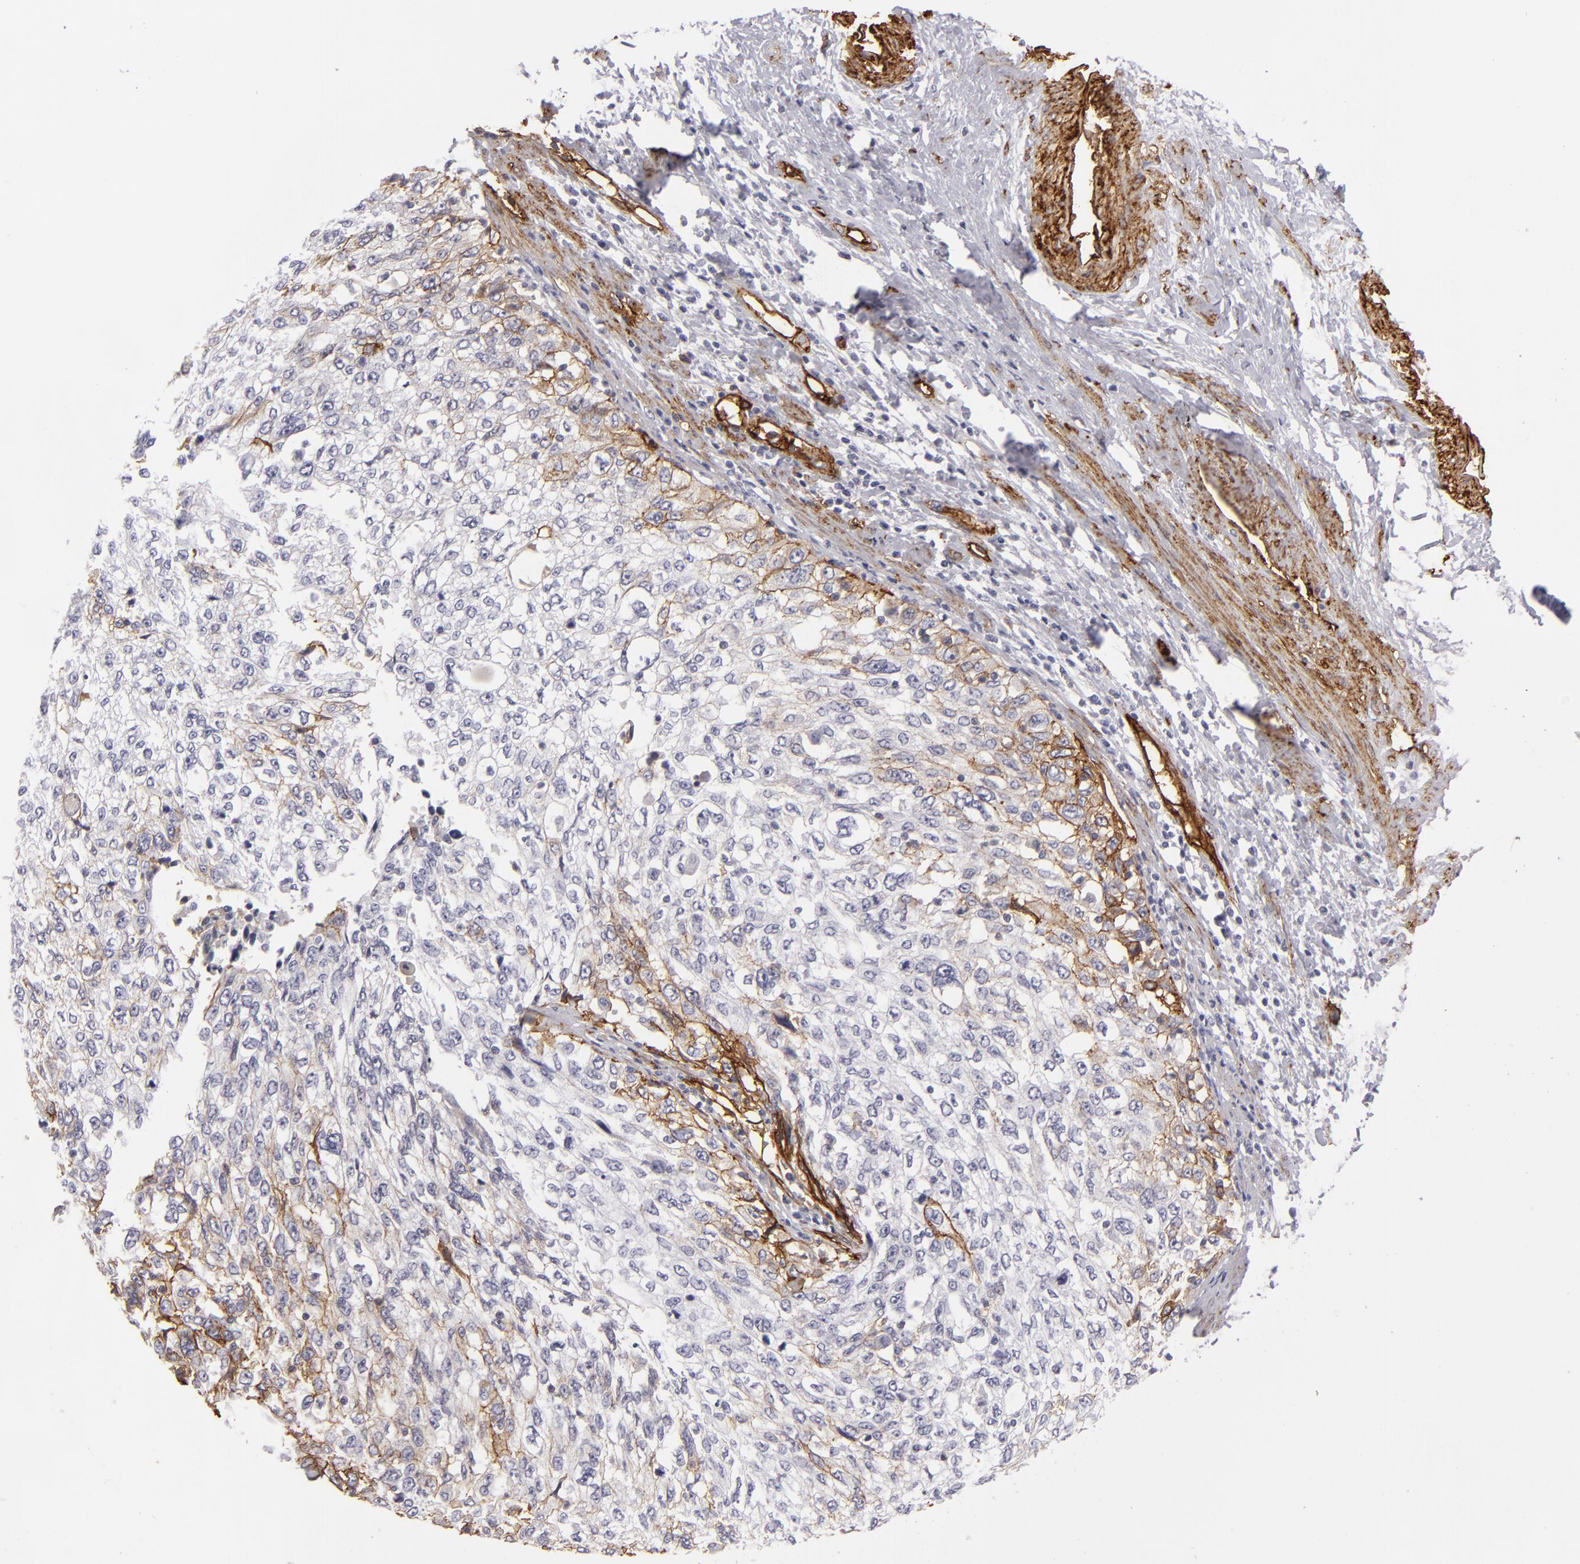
{"staining": {"intensity": "moderate", "quantity": "25%-75%", "location": "cytoplasmic/membranous"}, "tissue": "cervical cancer", "cell_type": "Tumor cells", "image_type": "cancer", "snomed": [{"axis": "morphology", "description": "Squamous cell carcinoma, NOS"}, {"axis": "topography", "description": "Cervix"}], "caption": "Brown immunohistochemical staining in human cervical squamous cell carcinoma shows moderate cytoplasmic/membranous expression in approximately 25%-75% of tumor cells.", "gene": "MCAM", "patient": {"sex": "female", "age": 57}}